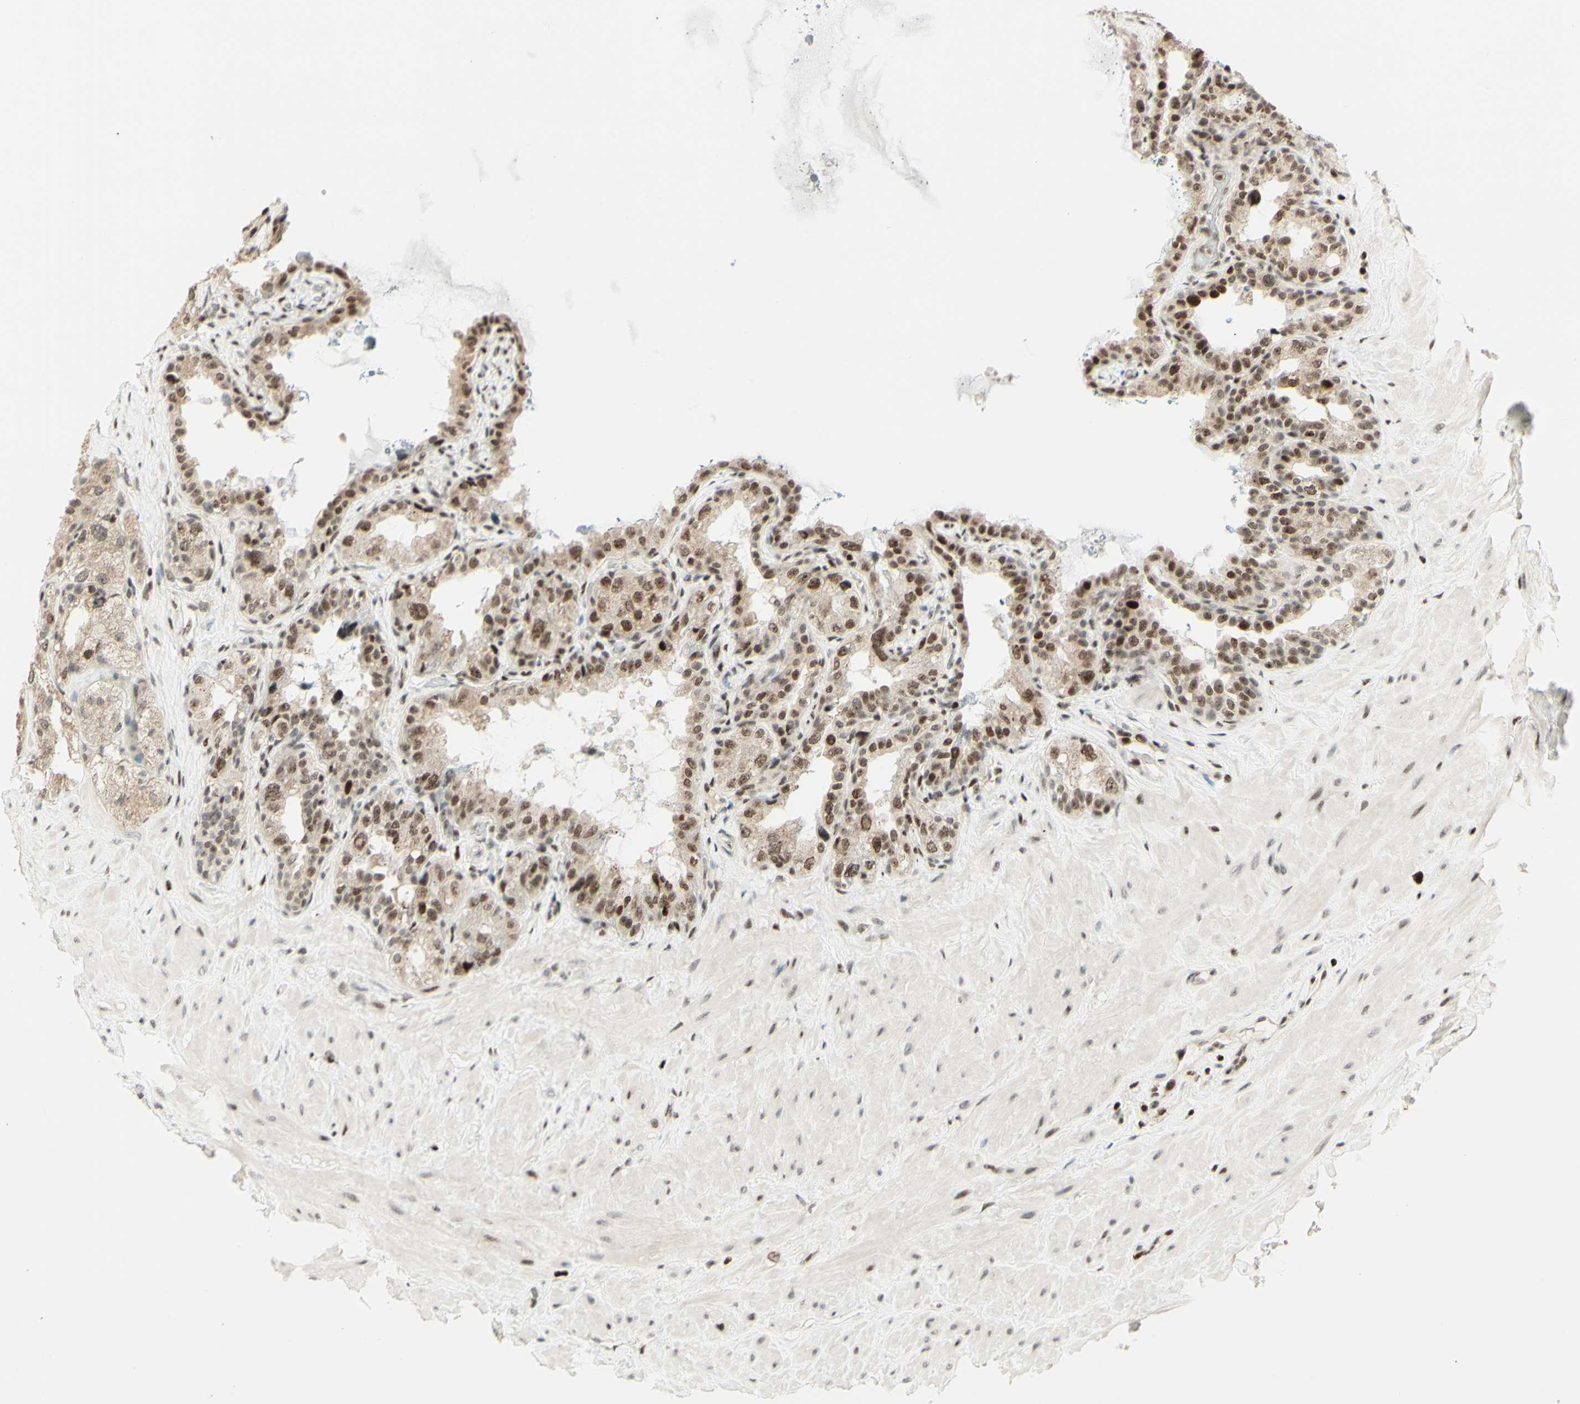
{"staining": {"intensity": "moderate", "quantity": ">75%", "location": "cytoplasmic/membranous,nuclear"}, "tissue": "seminal vesicle", "cell_type": "Glandular cells", "image_type": "normal", "snomed": [{"axis": "morphology", "description": "Normal tissue, NOS"}, {"axis": "topography", "description": "Seminal veicle"}], "caption": "A brown stain shows moderate cytoplasmic/membranous,nuclear staining of a protein in glandular cells of normal seminal vesicle. The protein of interest is shown in brown color, while the nuclei are stained blue.", "gene": "CDKL5", "patient": {"sex": "male", "age": 68}}